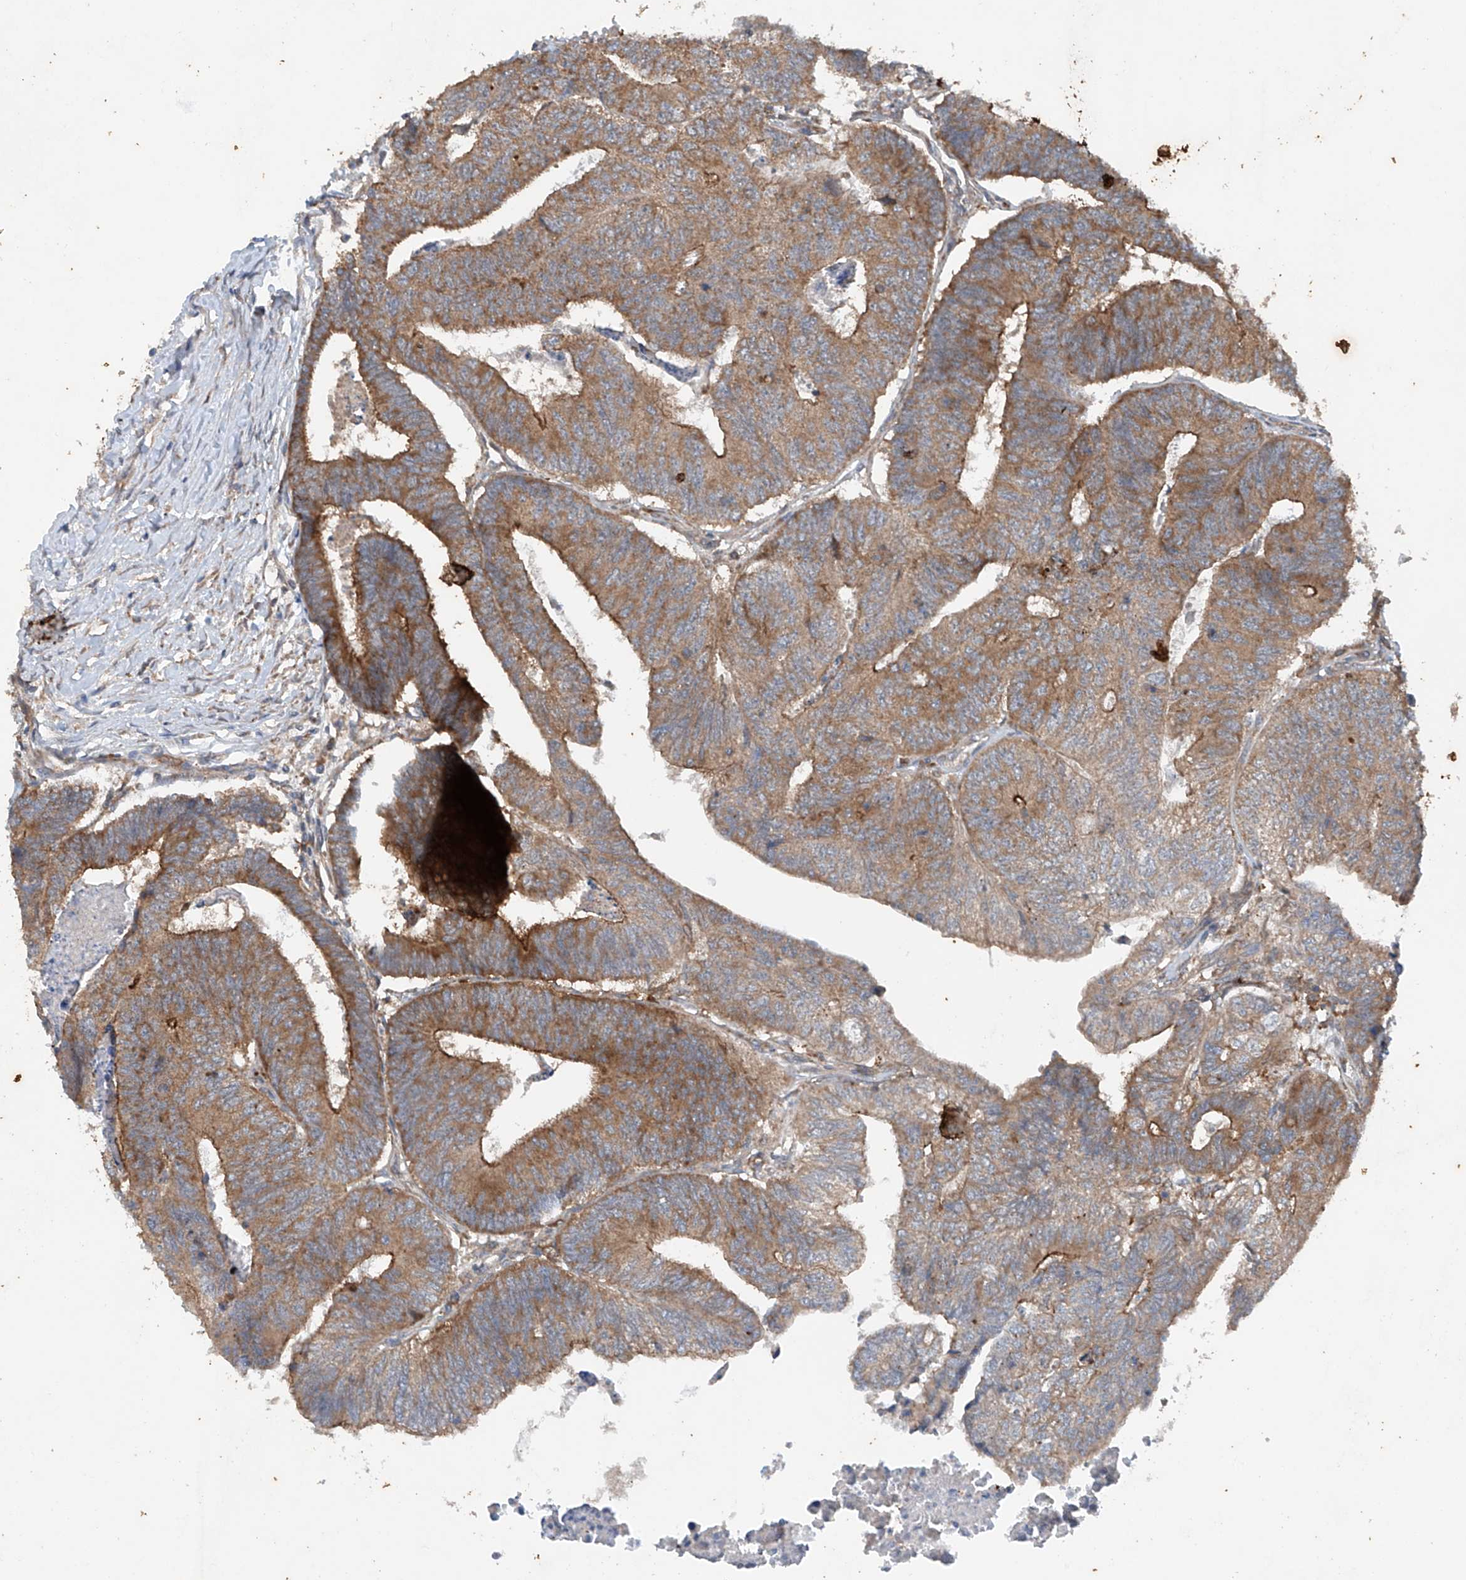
{"staining": {"intensity": "moderate", "quantity": ">75%", "location": "cytoplasmic/membranous"}, "tissue": "colorectal cancer", "cell_type": "Tumor cells", "image_type": "cancer", "snomed": [{"axis": "morphology", "description": "Adenocarcinoma, NOS"}, {"axis": "topography", "description": "Colon"}], "caption": "Adenocarcinoma (colorectal) was stained to show a protein in brown. There is medium levels of moderate cytoplasmic/membranous staining in about >75% of tumor cells. Immunohistochemistry (ihc) stains the protein in brown and the nuclei are stained blue.", "gene": "CEP85L", "patient": {"sex": "female", "age": 67}}